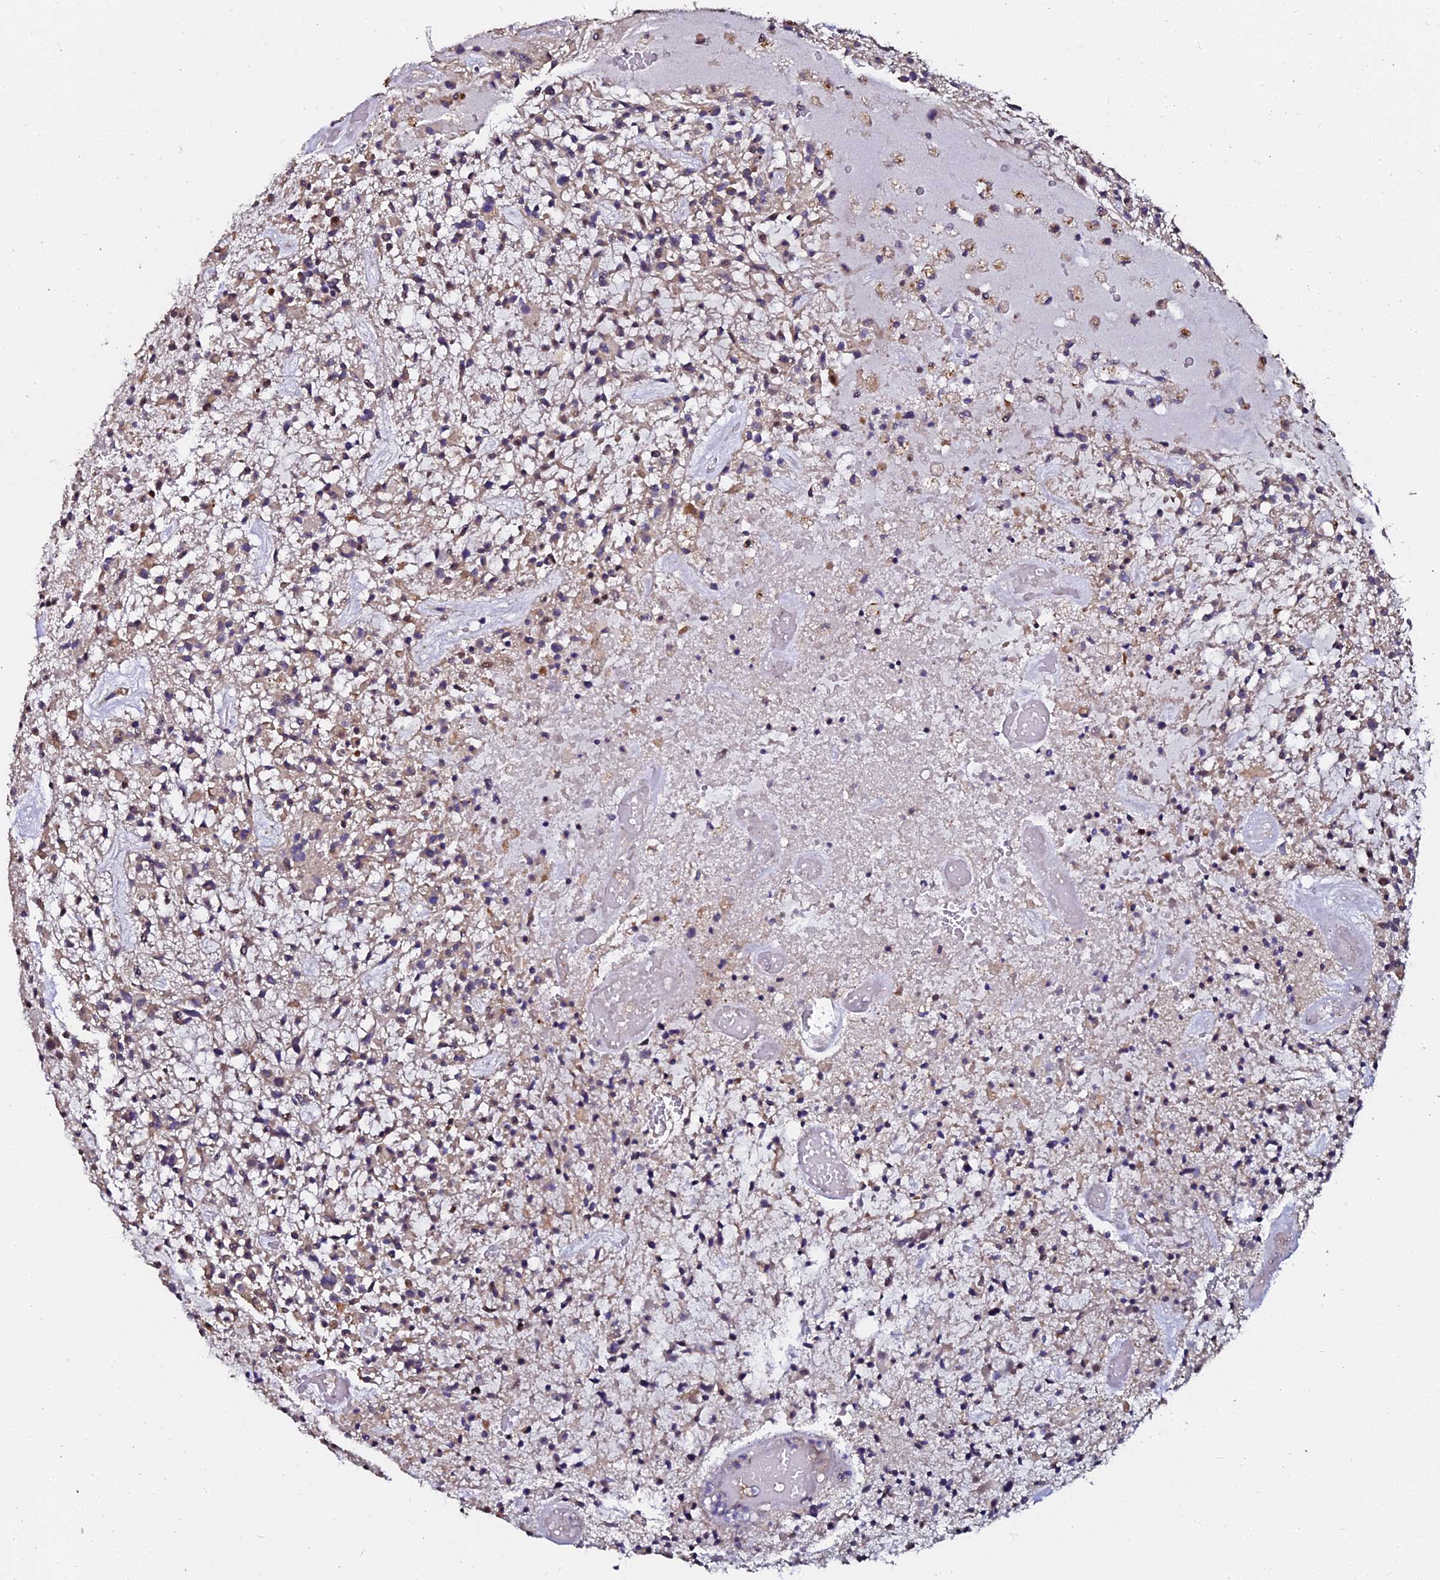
{"staining": {"intensity": "negative", "quantity": "none", "location": "none"}, "tissue": "glioma", "cell_type": "Tumor cells", "image_type": "cancer", "snomed": [{"axis": "morphology", "description": "Glioma, malignant, High grade"}, {"axis": "topography", "description": "Brain"}], "caption": "Protein analysis of high-grade glioma (malignant) shows no significant positivity in tumor cells. (Stains: DAB IHC with hematoxylin counter stain, Microscopy: brightfield microscopy at high magnification).", "gene": "GPN3", "patient": {"sex": "male", "age": 47}}